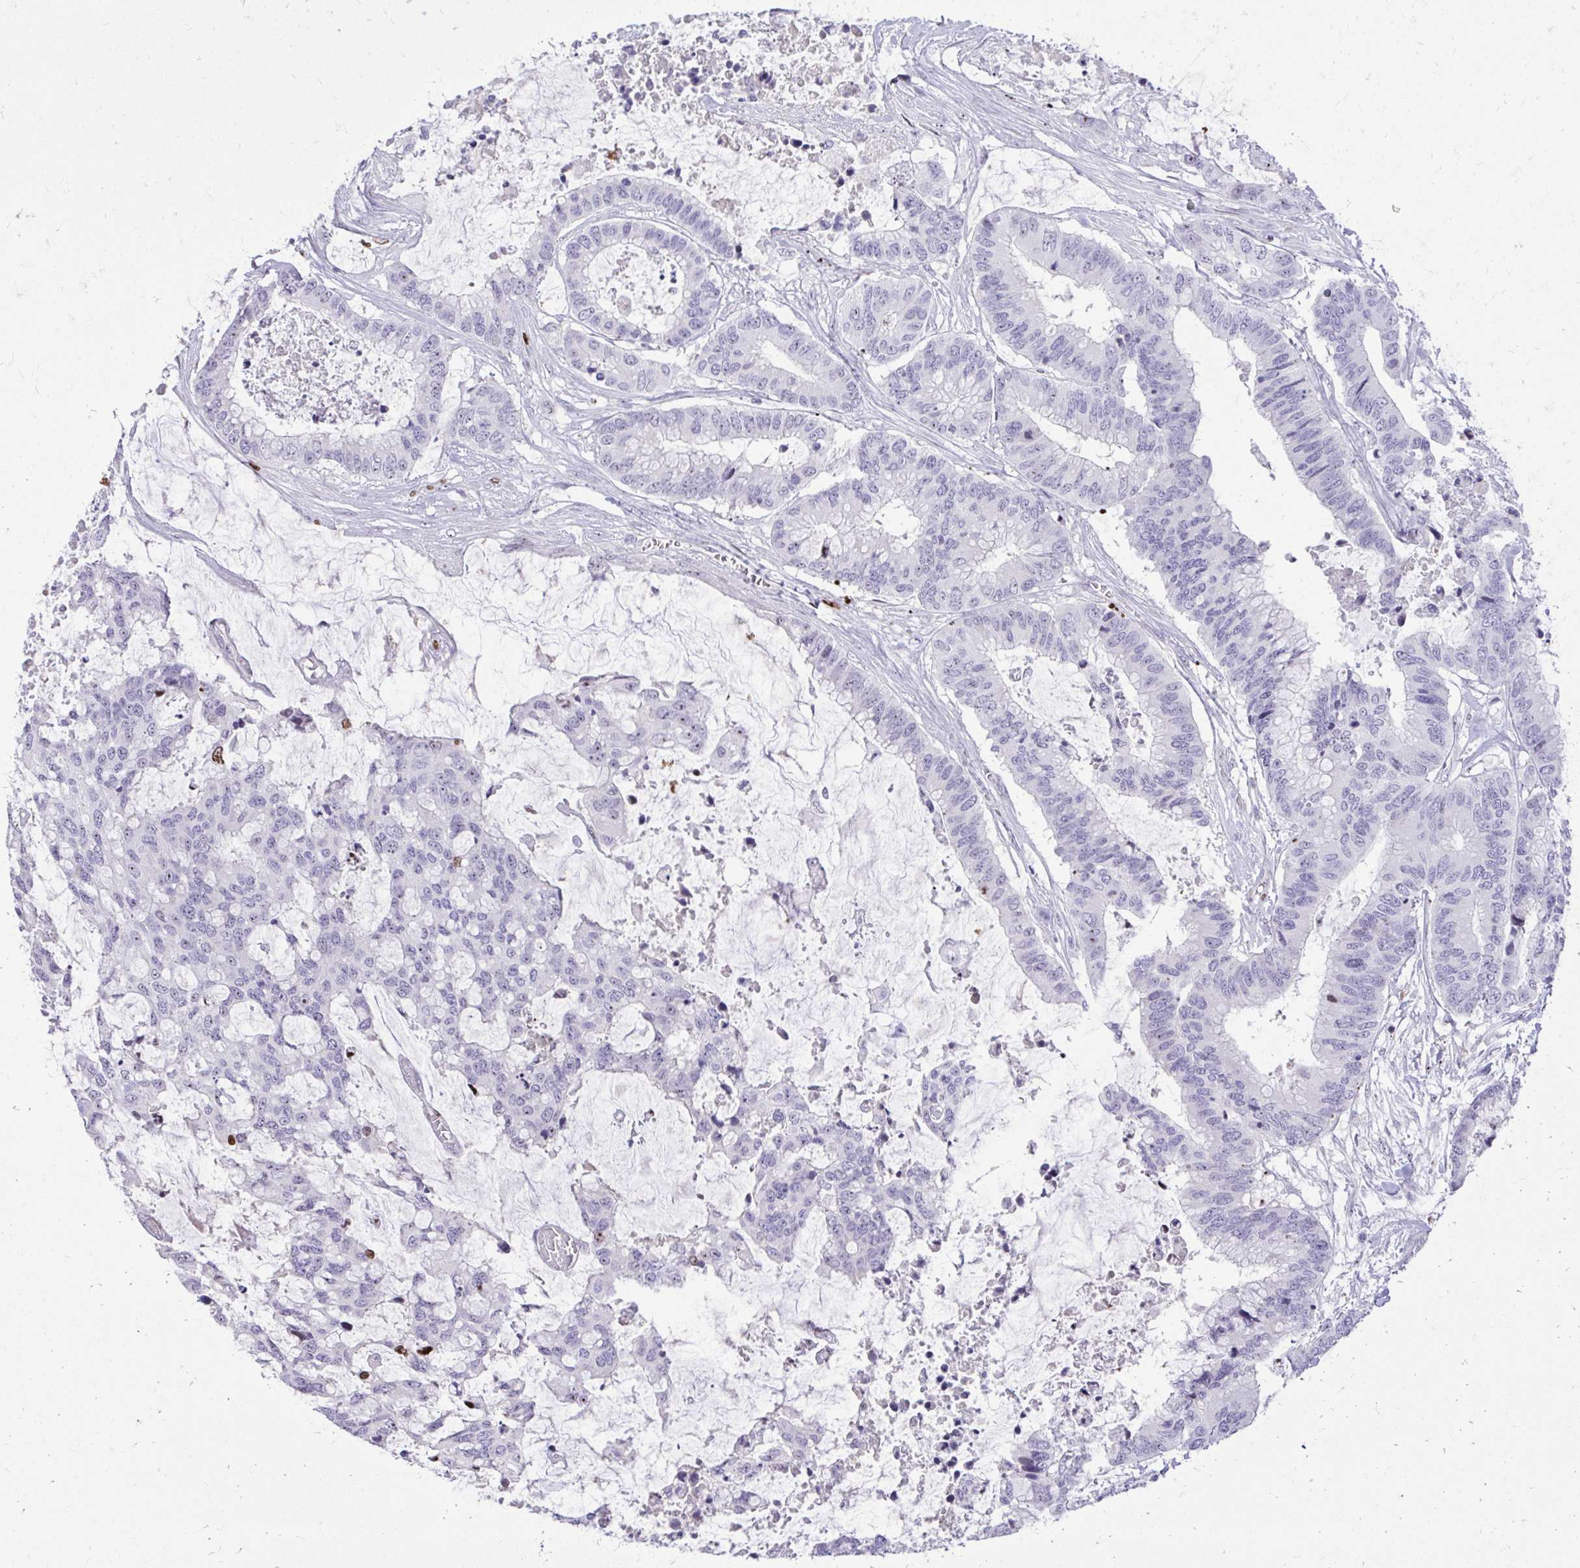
{"staining": {"intensity": "negative", "quantity": "none", "location": "none"}, "tissue": "colorectal cancer", "cell_type": "Tumor cells", "image_type": "cancer", "snomed": [{"axis": "morphology", "description": "Adenocarcinoma, NOS"}, {"axis": "topography", "description": "Rectum"}], "caption": "This image is of colorectal cancer stained with IHC to label a protein in brown with the nuclei are counter-stained blue. There is no positivity in tumor cells. Brightfield microscopy of immunohistochemistry stained with DAB (brown) and hematoxylin (blue), captured at high magnification.", "gene": "DLX4", "patient": {"sex": "female", "age": 59}}